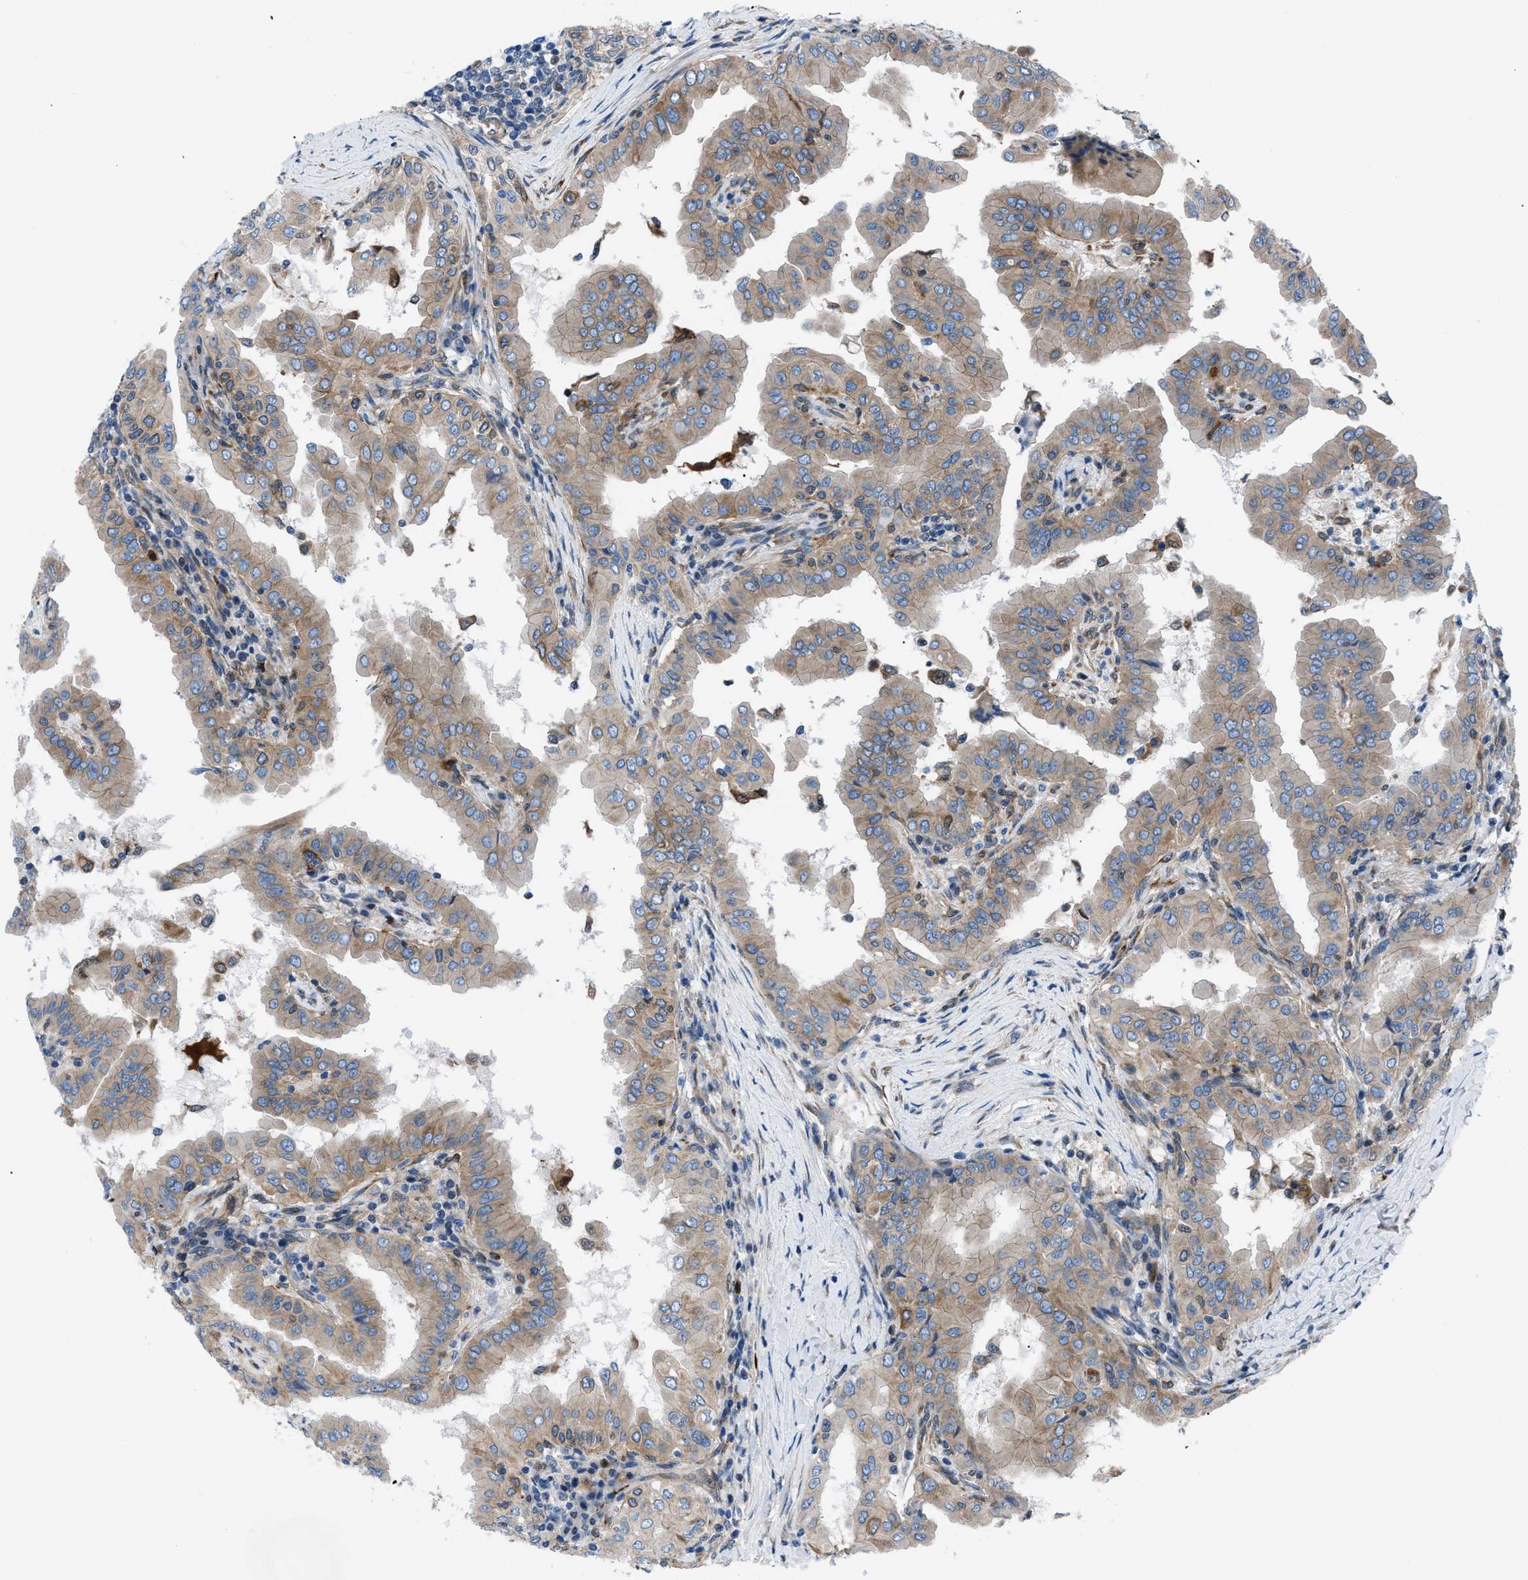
{"staining": {"intensity": "weak", "quantity": ">75%", "location": "cytoplasmic/membranous"}, "tissue": "thyroid cancer", "cell_type": "Tumor cells", "image_type": "cancer", "snomed": [{"axis": "morphology", "description": "Papillary adenocarcinoma, NOS"}, {"axis": "topography", "description": "Thyroid gland"}], "caption": "This is an image of IHC staining of thyroid cancer, which shows weak expression in the cytoplasmic/membranous of tumor cells.", "gene": "DMAC1", "patient": {"sex": "male", "age": 33}}